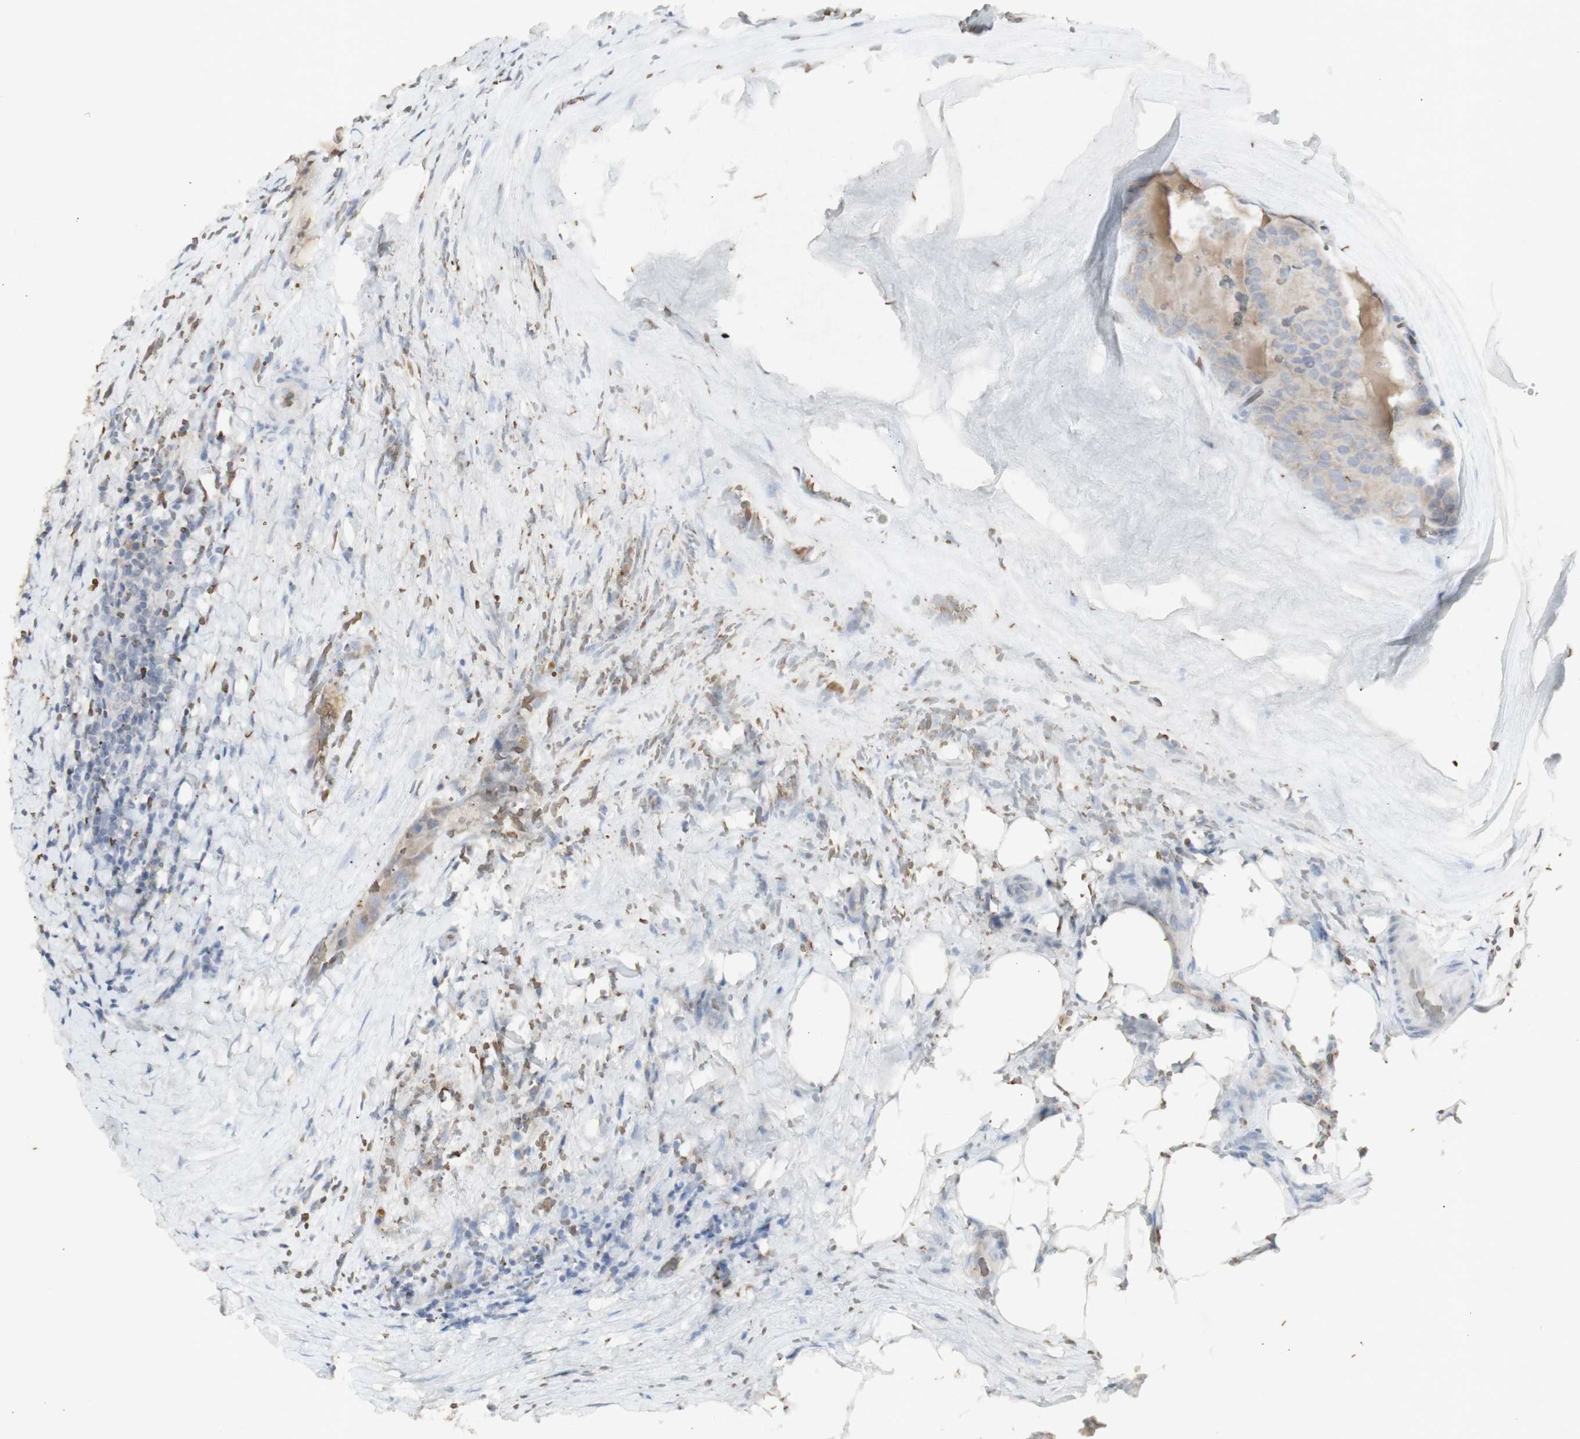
{"staining": {"intensity": "negative", "quantity": "none", "location": "none"}, "tissue": "thyroid cancer", "cell_type": "Tumor cells", "image_type": "cancer", "snomed": [{"axis": "morphology", "description": "Papillary adenocarcinoma, NOS"}, {"axis": "topography", "description": "Thyroid gland"}], "caption": "Tumor cells show no significant protein expression in thyroid cancer (papillary adenocarcinoma). (DAB IHC, high magnification).", "gene": "INS", "patient": {"sex": "male", "age": 77}}